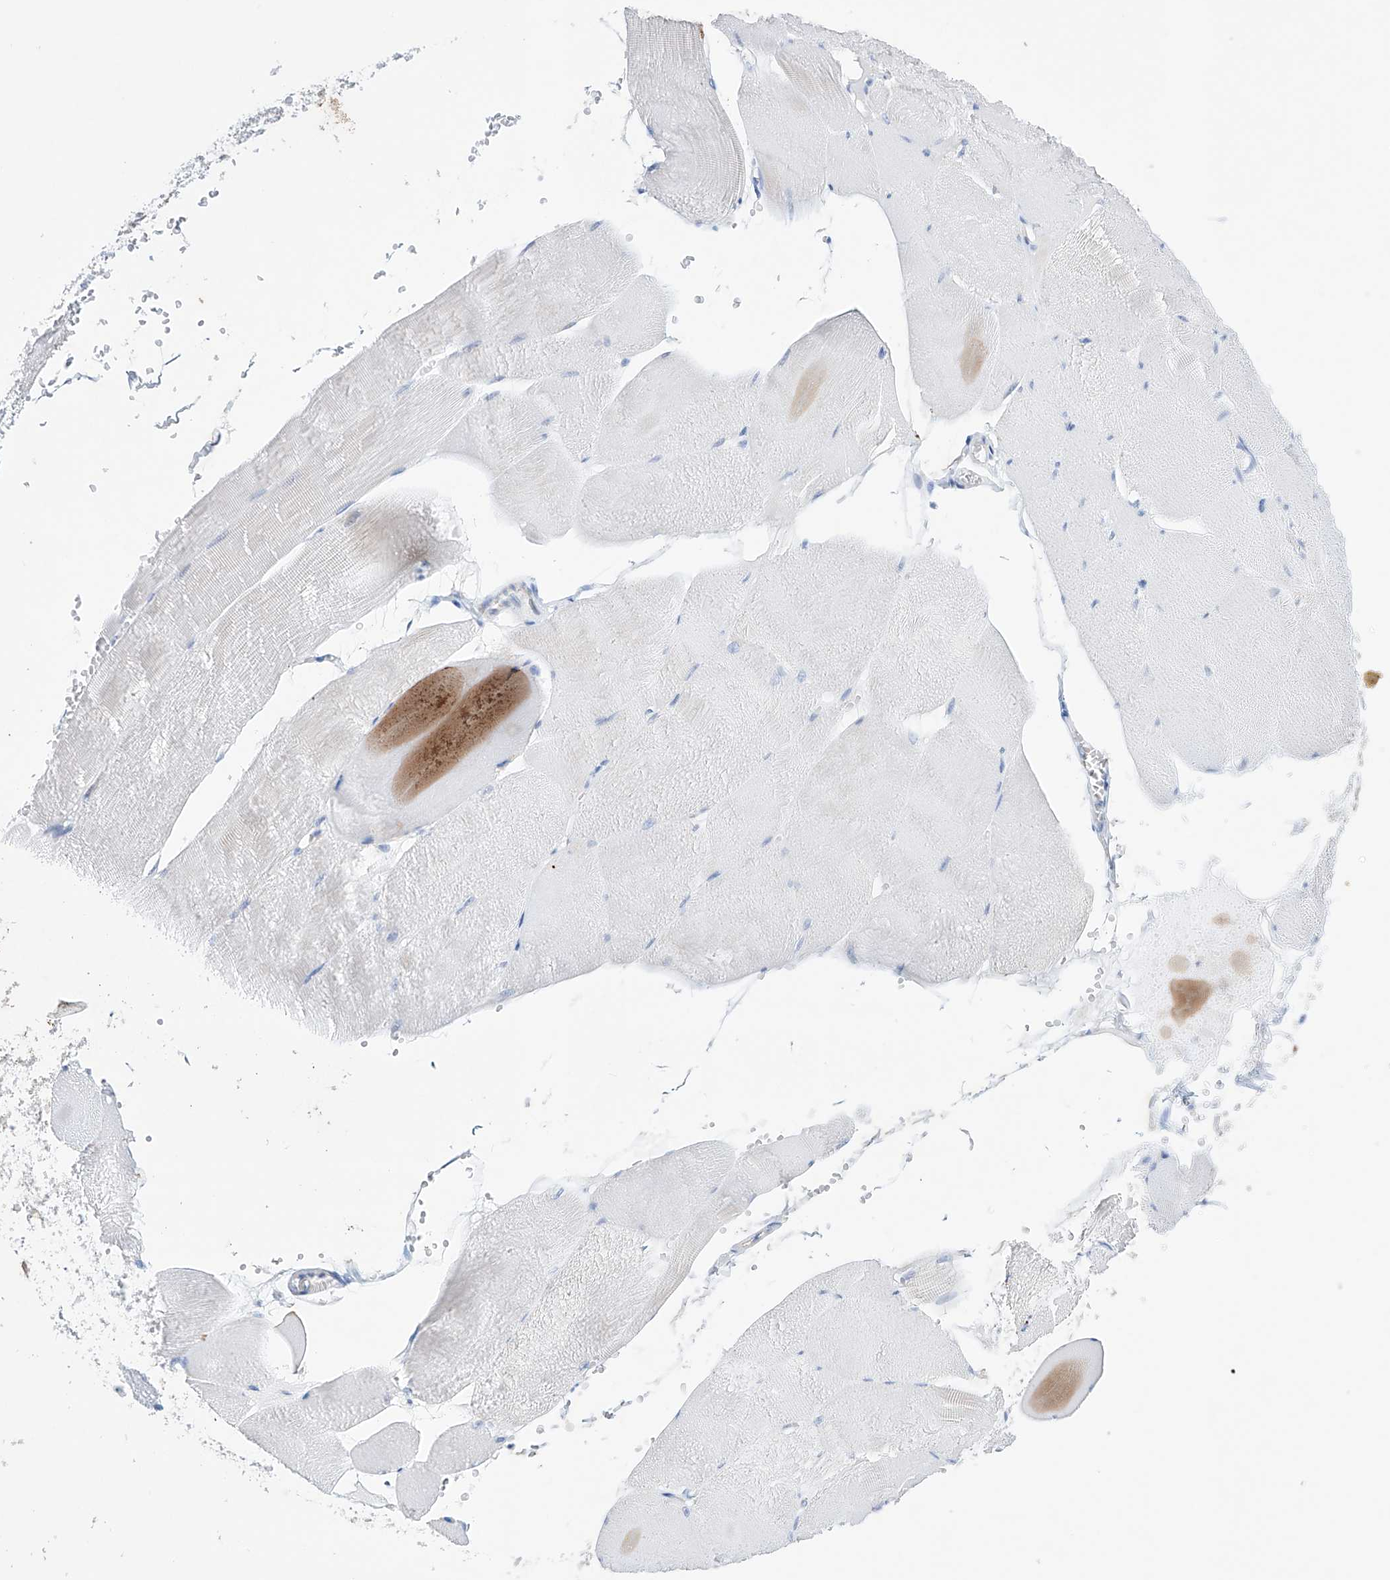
{"staining": {"intensity": "negative", "quantity": "none", "location": "none"}, "tissue": "skeletal muscle", "cell_type": "Myocytes", "image_type": "normal", "snomed": [{"axis": "morphology", "description": "Normal tissue, NOS"}, {"axis": "morphology", "description": "Basal cell carcinoma"}, {"axis": "topography", "description": "Skeletal muscle"}], "caption": "High power microscopy image of an IHC histopathology image of normal skeletal muscle, revealing no significant staining in myocytes.", "gene": "ETV7", "patient": {"sex": "female", "age": 64}}